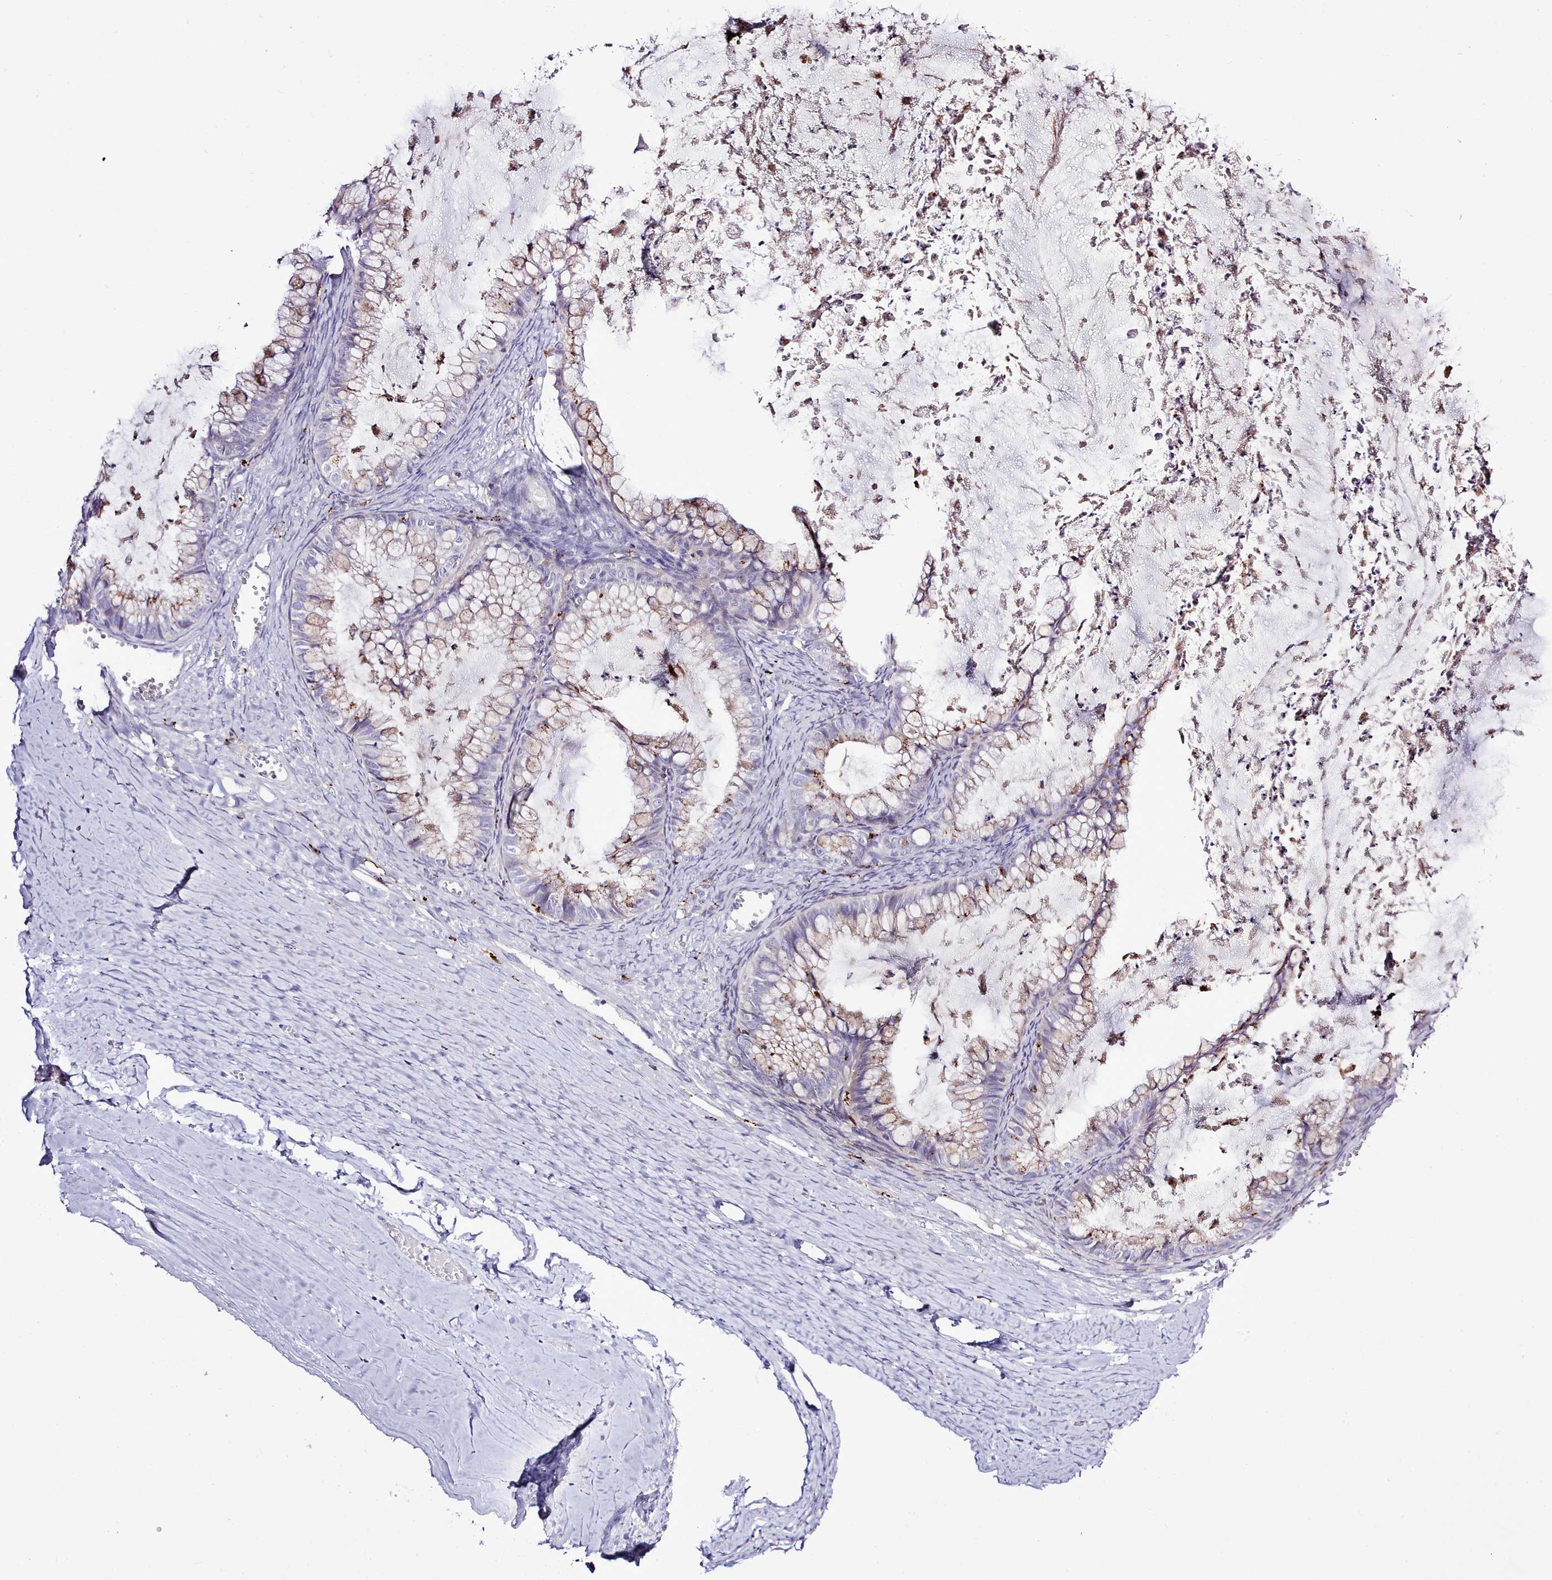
{"staining": {"intensity": "moderate", "quantity": "25%-75%", "location": "cytoplasmic/membranous"}, "tissue": "ovarian cancer", "cell_type": "Tumor cells", "image_type": "cancer", "snomed": [{"axis": "morphology", "description": "Cystadenocarcinoma, mucinous, NOS"}, {"axis": "topography", "description": "Ovary"}], "caption": "DAB immunohistochemical staining of ovarian cancer (mucinous cystadenocarcinoma) shows moderate cytoplasmic/membranous protein positivity in approximately 25%-75% of tumor cells.", "gene": "SRD5A1", "patient": {"sex": "female", "age": 35}}